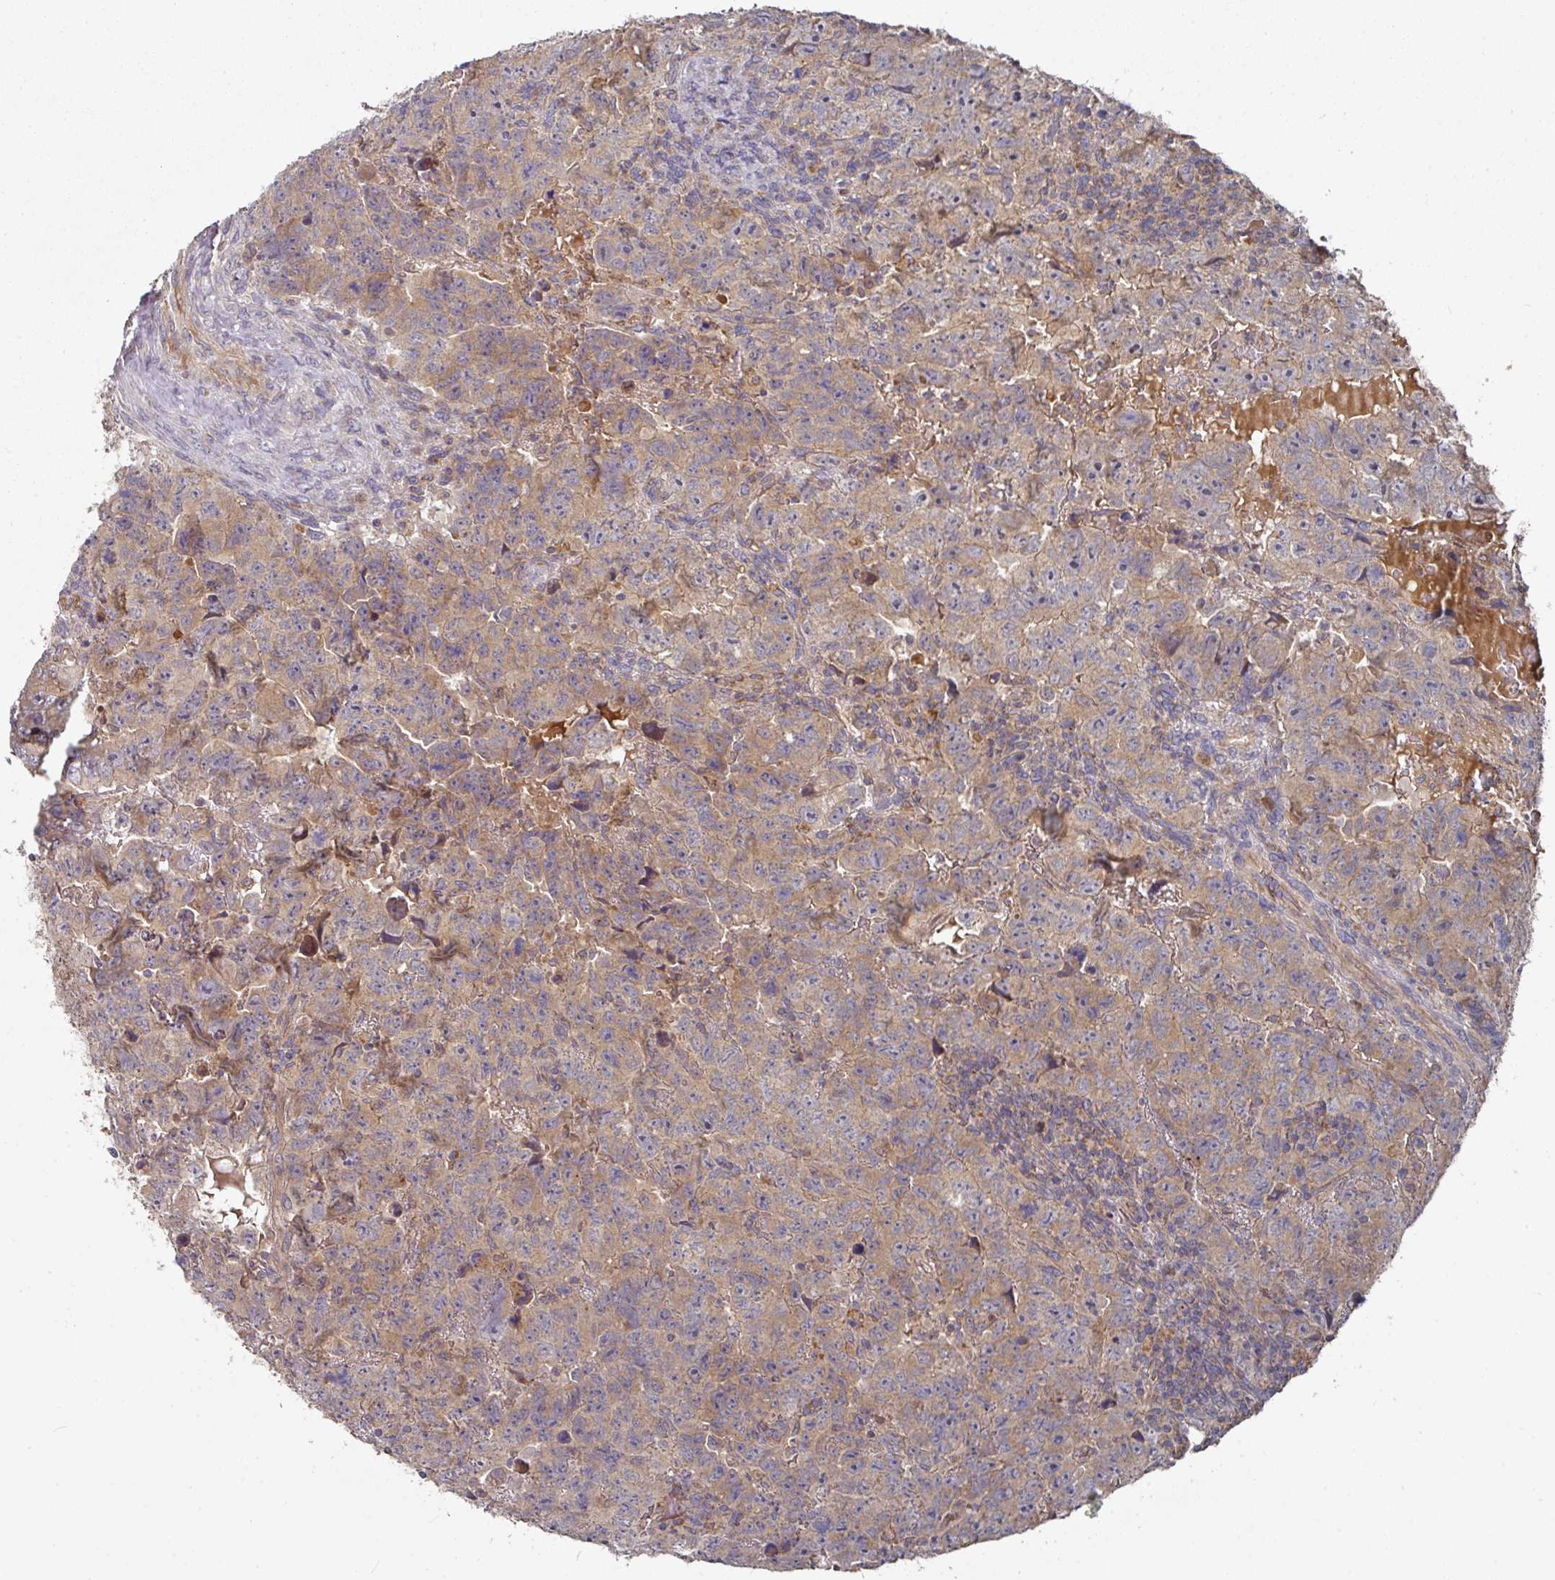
{"staining": {"intensity": "weak", "quantity": ">75%", "location": "cytoplasmic/membranous"}, "tissue": "testis cancer", "cell_type": "Tumor cells", "image_type": "cancer", "snomed": [{"axis": "morphology", "description": "Carcinoma, Embryonal, NOS"}, {"axis": "topography", "description": "Testis"}], "caption": "DAB (3,3'-diaminobenzidine) immunohistochemical staining of testis cancer (embryonal carcinoma) reveals weak cytoplasmic/membranous protein staining in about >75% of tumor cells. Nuclei are stained in blue.", "gene": "DNAJC7", "patient": {"sex": "male", "age": 24}}